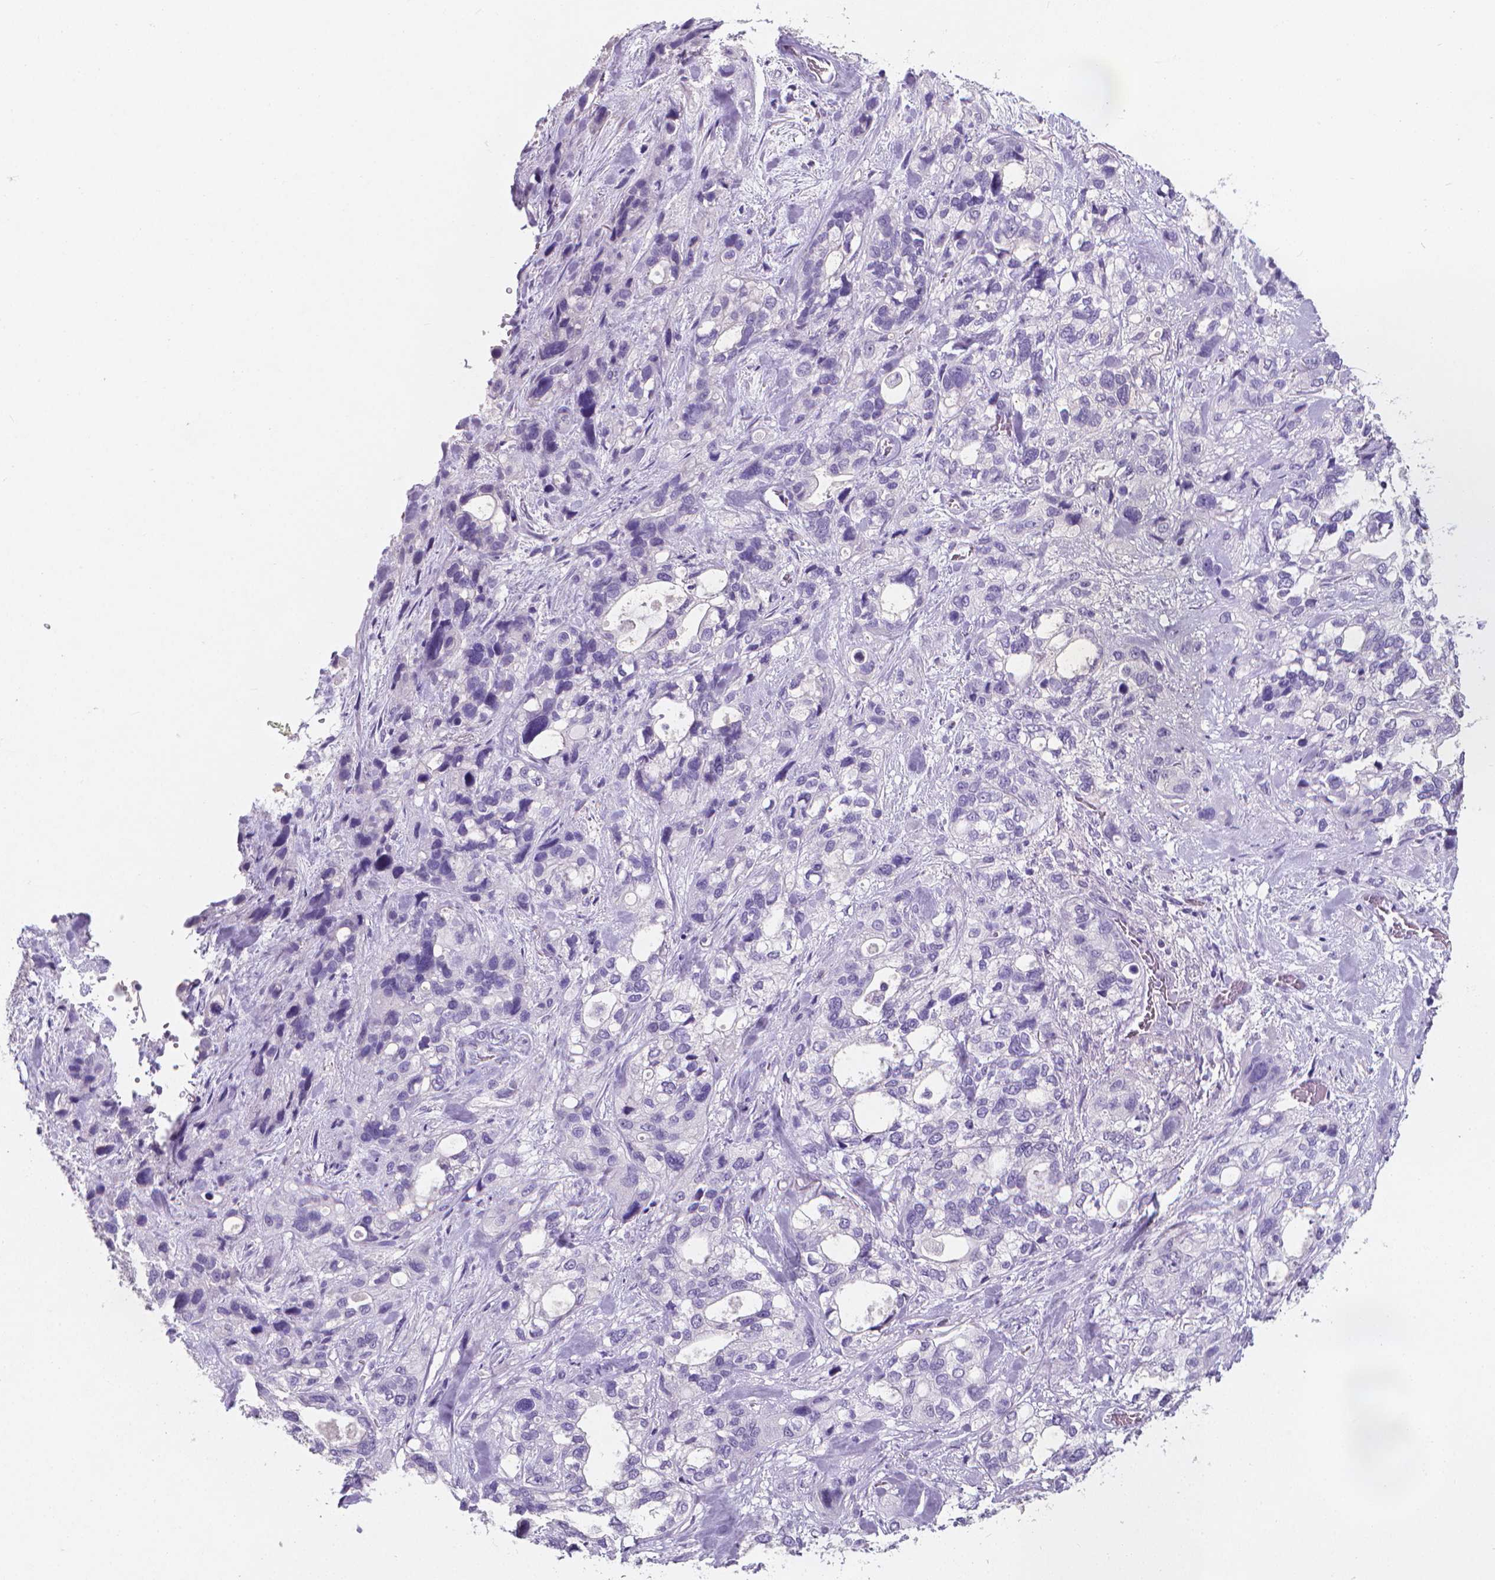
{"staining": {"intensity": "negative", "quantity": "none", "location": "none"}, "tissue": "stomach cancer", "cell_type": "Tumor cells", "image_type": "cancer", "snomed": [{"axis": "morphology", "description": "Adenocarcinoma, NOS"}, {"axis": "topography", "description": "Stomach, upper"}], "caption": "An immunohistochemistry (IHC) photomicrograph of stomach cancer is shown. There is no staining in tumor cells of stomach cancer.", "gene": "XPNPEP2", "patient": {"sex": "female", "age": 81}}